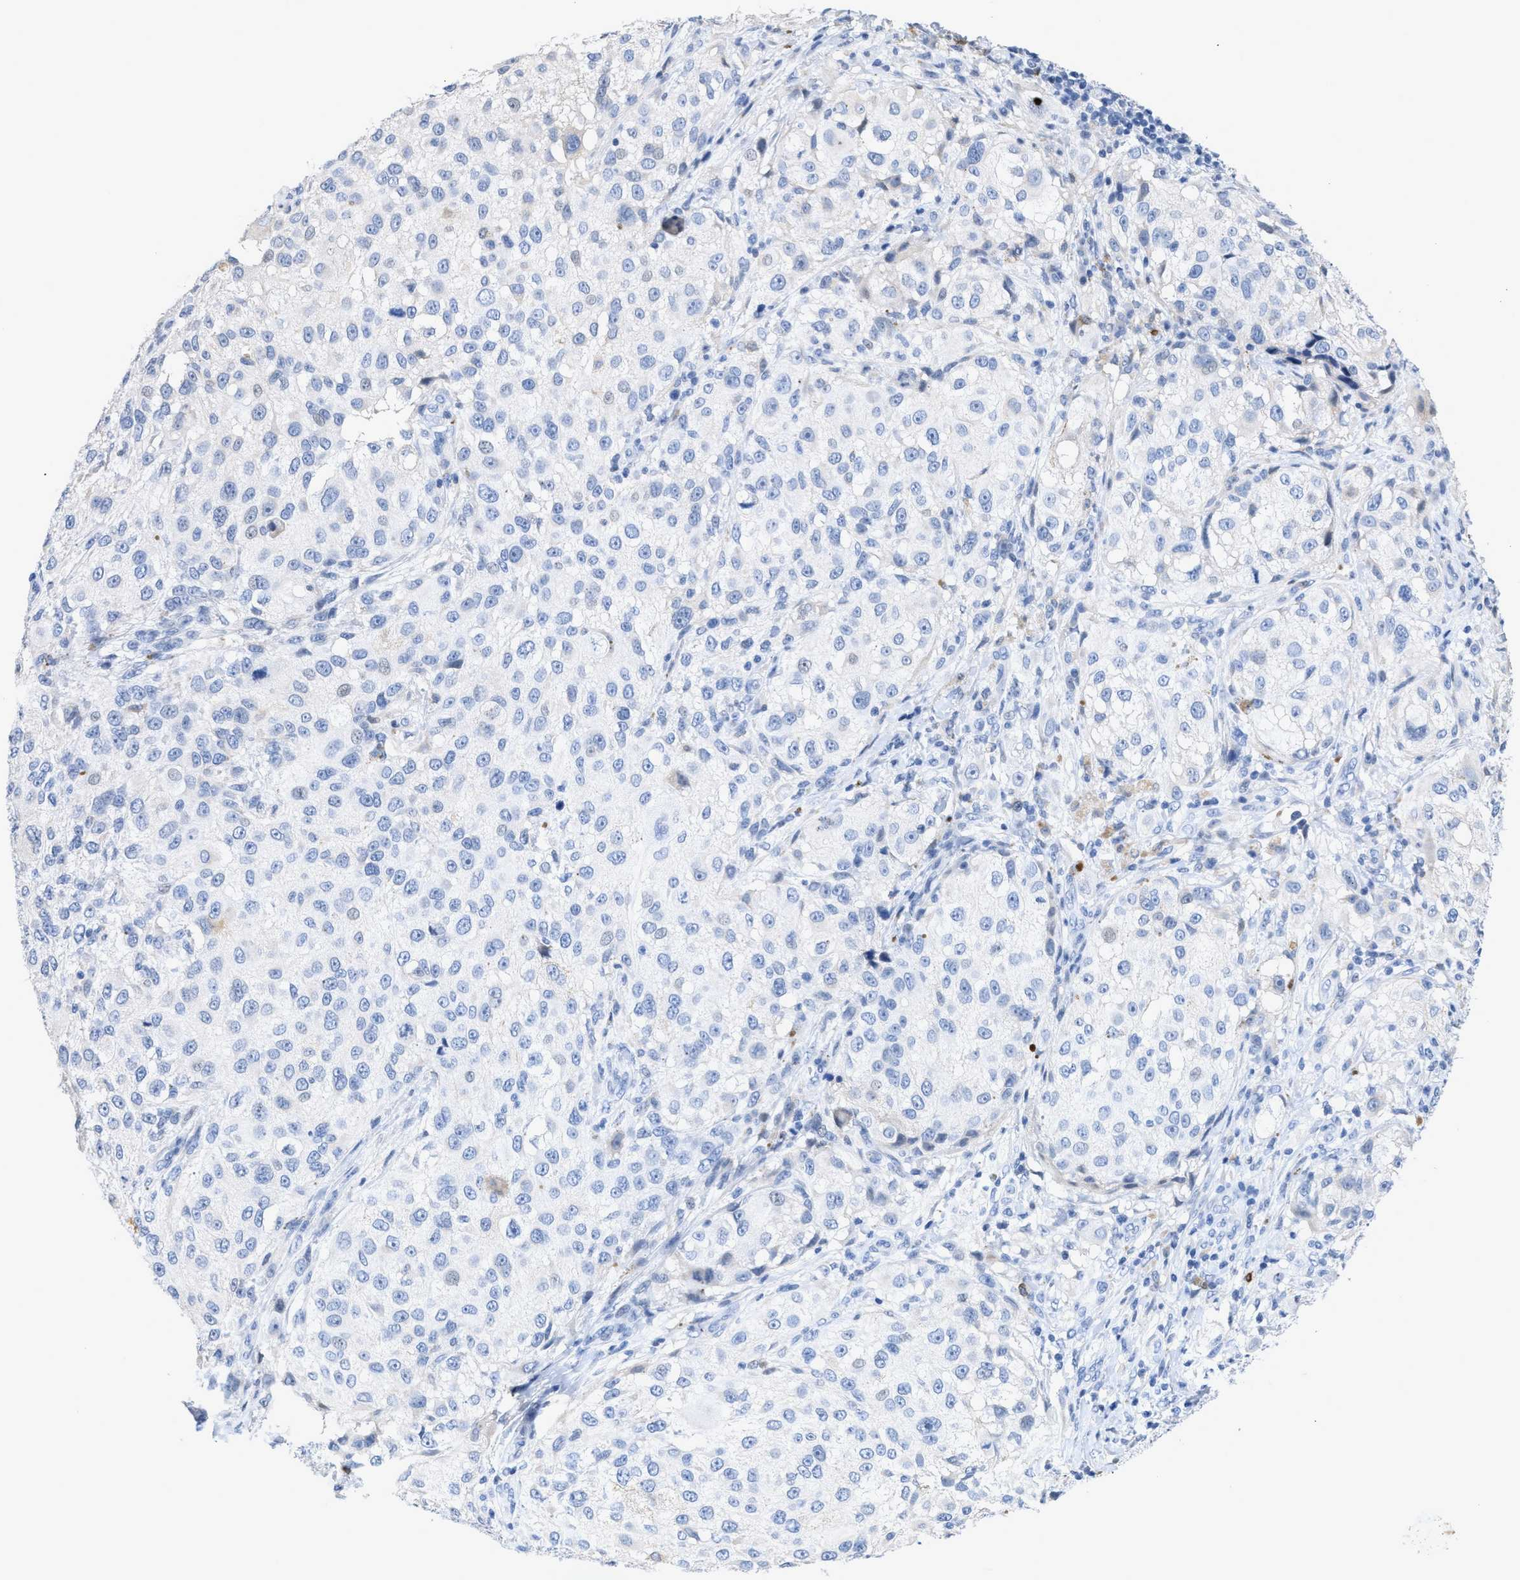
{"staining": {"intensity": "negative", "quantity": "none", "location": "none"}, "tissue": "melanoma", "cell_type": "Tumor cells", "image_type": "cancer", "snomed": [{"axis": "morphology", "description": "Necrosis, NOS"}, {"axis": "morphology", "description": "Malignant melanoma, NOS"}, {"axis": "topography", "description": "Skin"}], "caption": "A high-resolution histopathology image shows immunohistochemistry staining of melanoma, which shows no significant positivity in tumor cells. The staining is performed using DAB (3,3'-diaminobenzidine) brown chromogen with nuclei counter-stained in using hematoxylin.", "gene": "CRYM", "patient": {"sex": "female", "age": 87}}